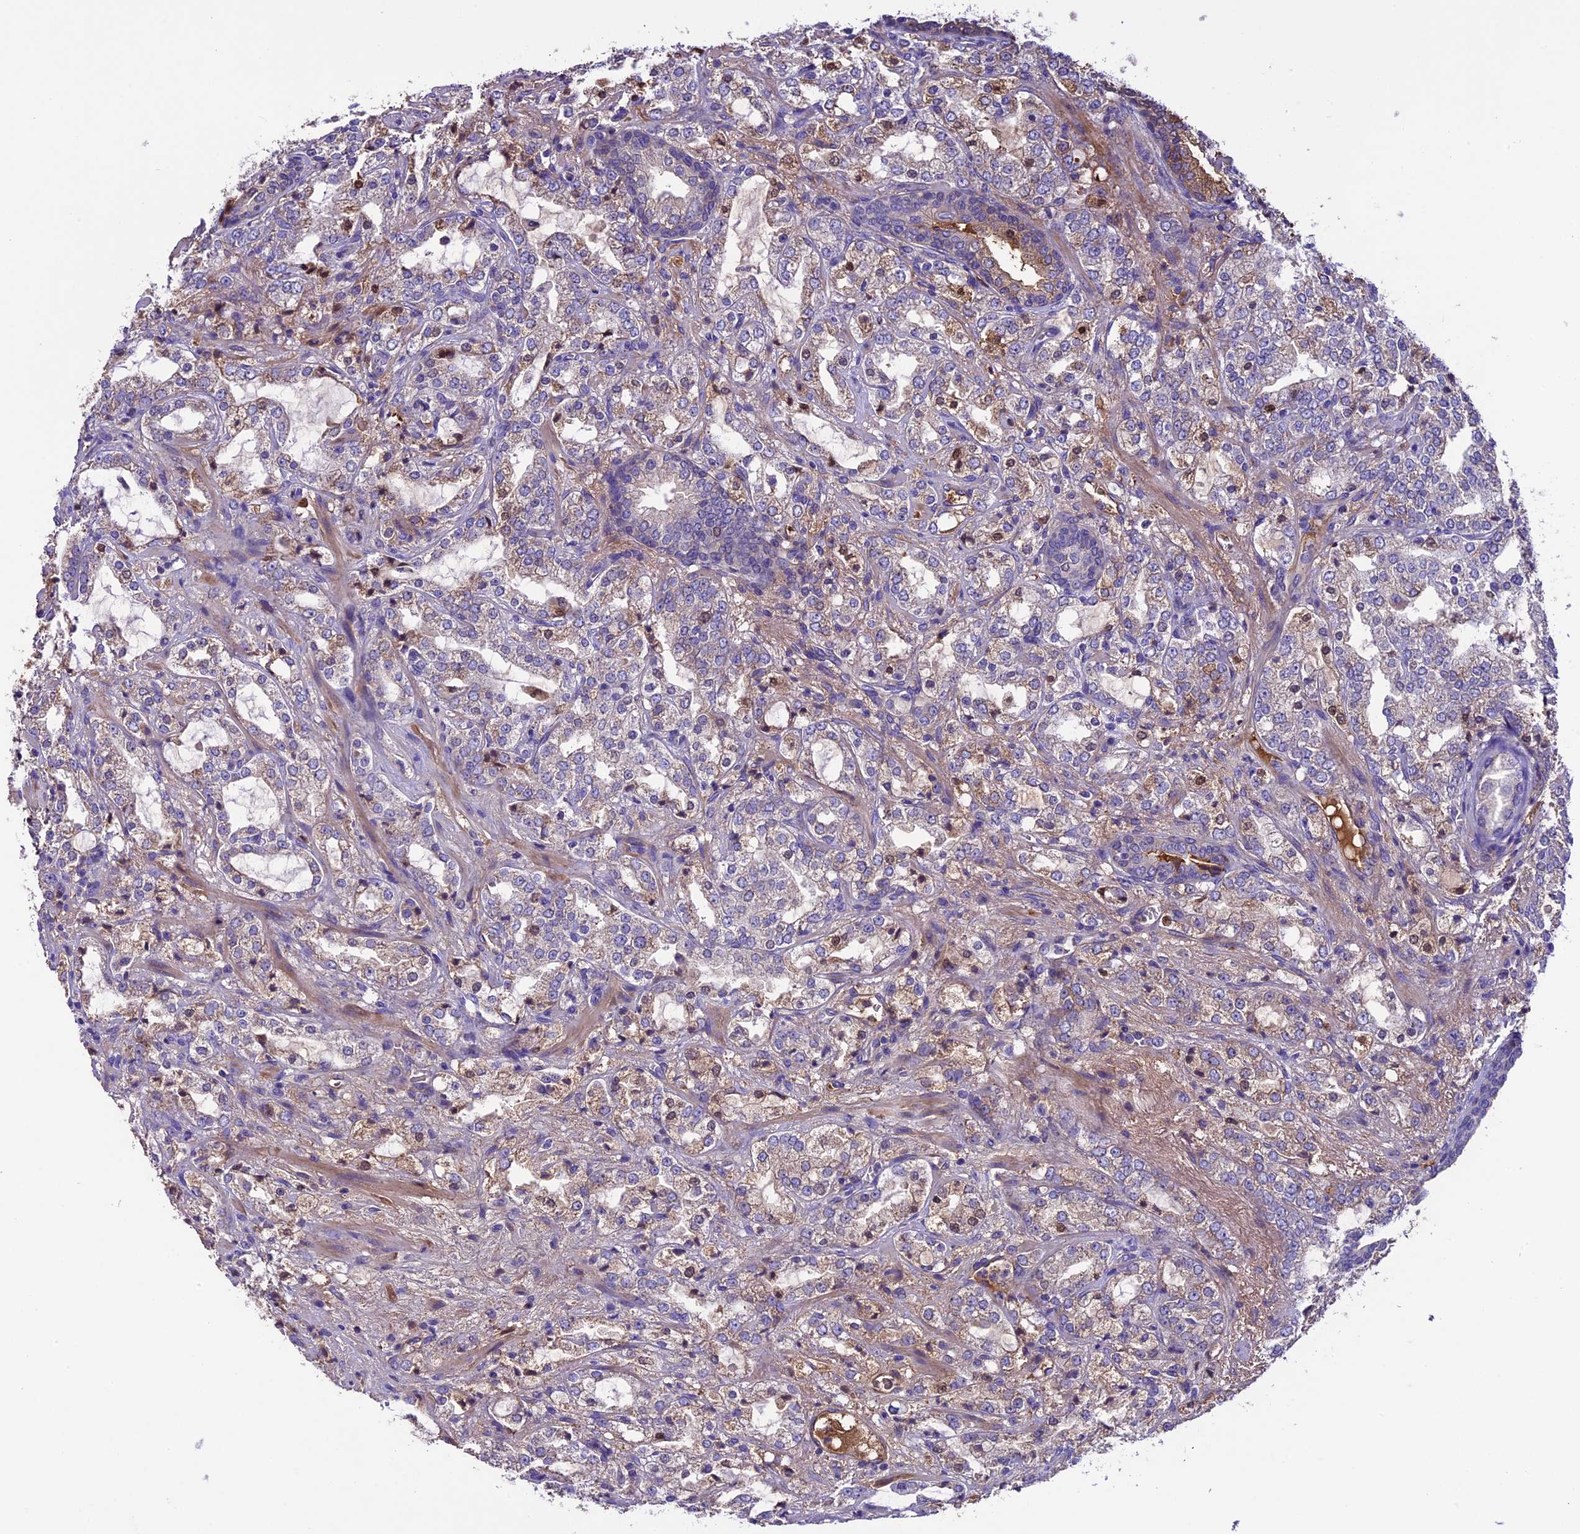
{"staining": {"intensity": "moderate", "quantity": "<25%", "location": "cytoplasmic/membranous,nuclear"}, "tissue": "prostate cancer", "cell_type": "Tumor cells", "image_type": "cancer", "snomed": [{"axis": "morphology", "description": "Adenocarcinoma, High grade"}, {"axis": "topography", "description": "Prostate"}], "caption": "Tumor cells exhibit low levels of moderate cytoplasmic/membranous and nuclear positivity in approximately <25% of cells in human prostate cancer (high-grade adenocarcinoma). (DAB (3,3'-diaminobenzidine) = brown stain, brightfield microscopy at high magnification).", "gene": "TCP11L2", "patient": {"sex": "male", "age": 64}}